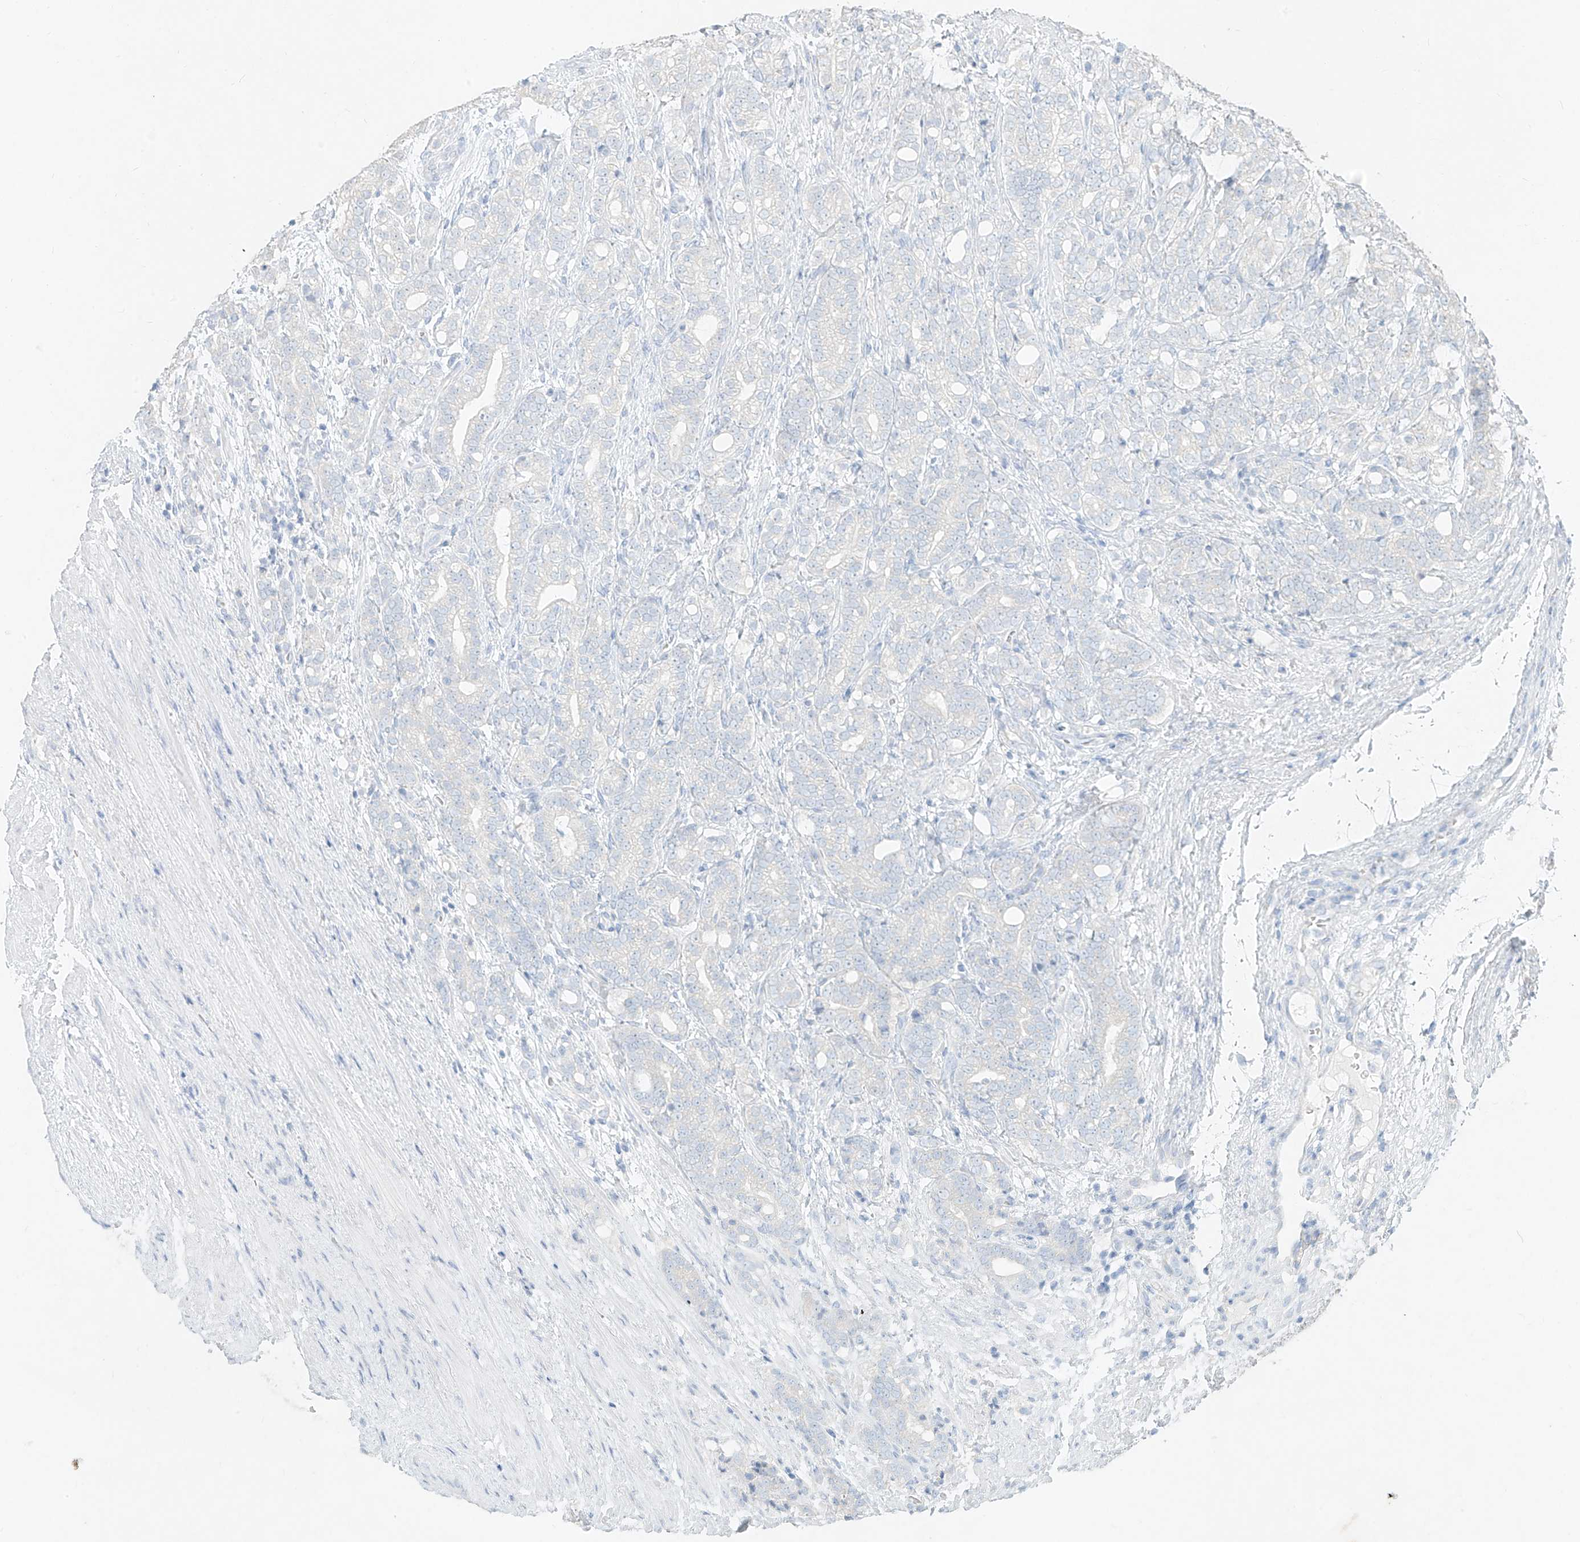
{"staining": {"intensity": "negative", "quantity": "none", "location": "none"}, "tissue": "prostate cancer", "cell_type": "Tumor cells", "image_type": "cancer", "snomed": [{"axis": "morphology", "description": "Adenocarcinoma, High grade"}, {"axis": "topography", "description": "Prostate"}], "caption": "Immunohistochemical staining of human prostate cancer reveals no significant staining in tumor cells.", "gene": "ZZEF1", "patient": {"sex": "male", "age": 57}}